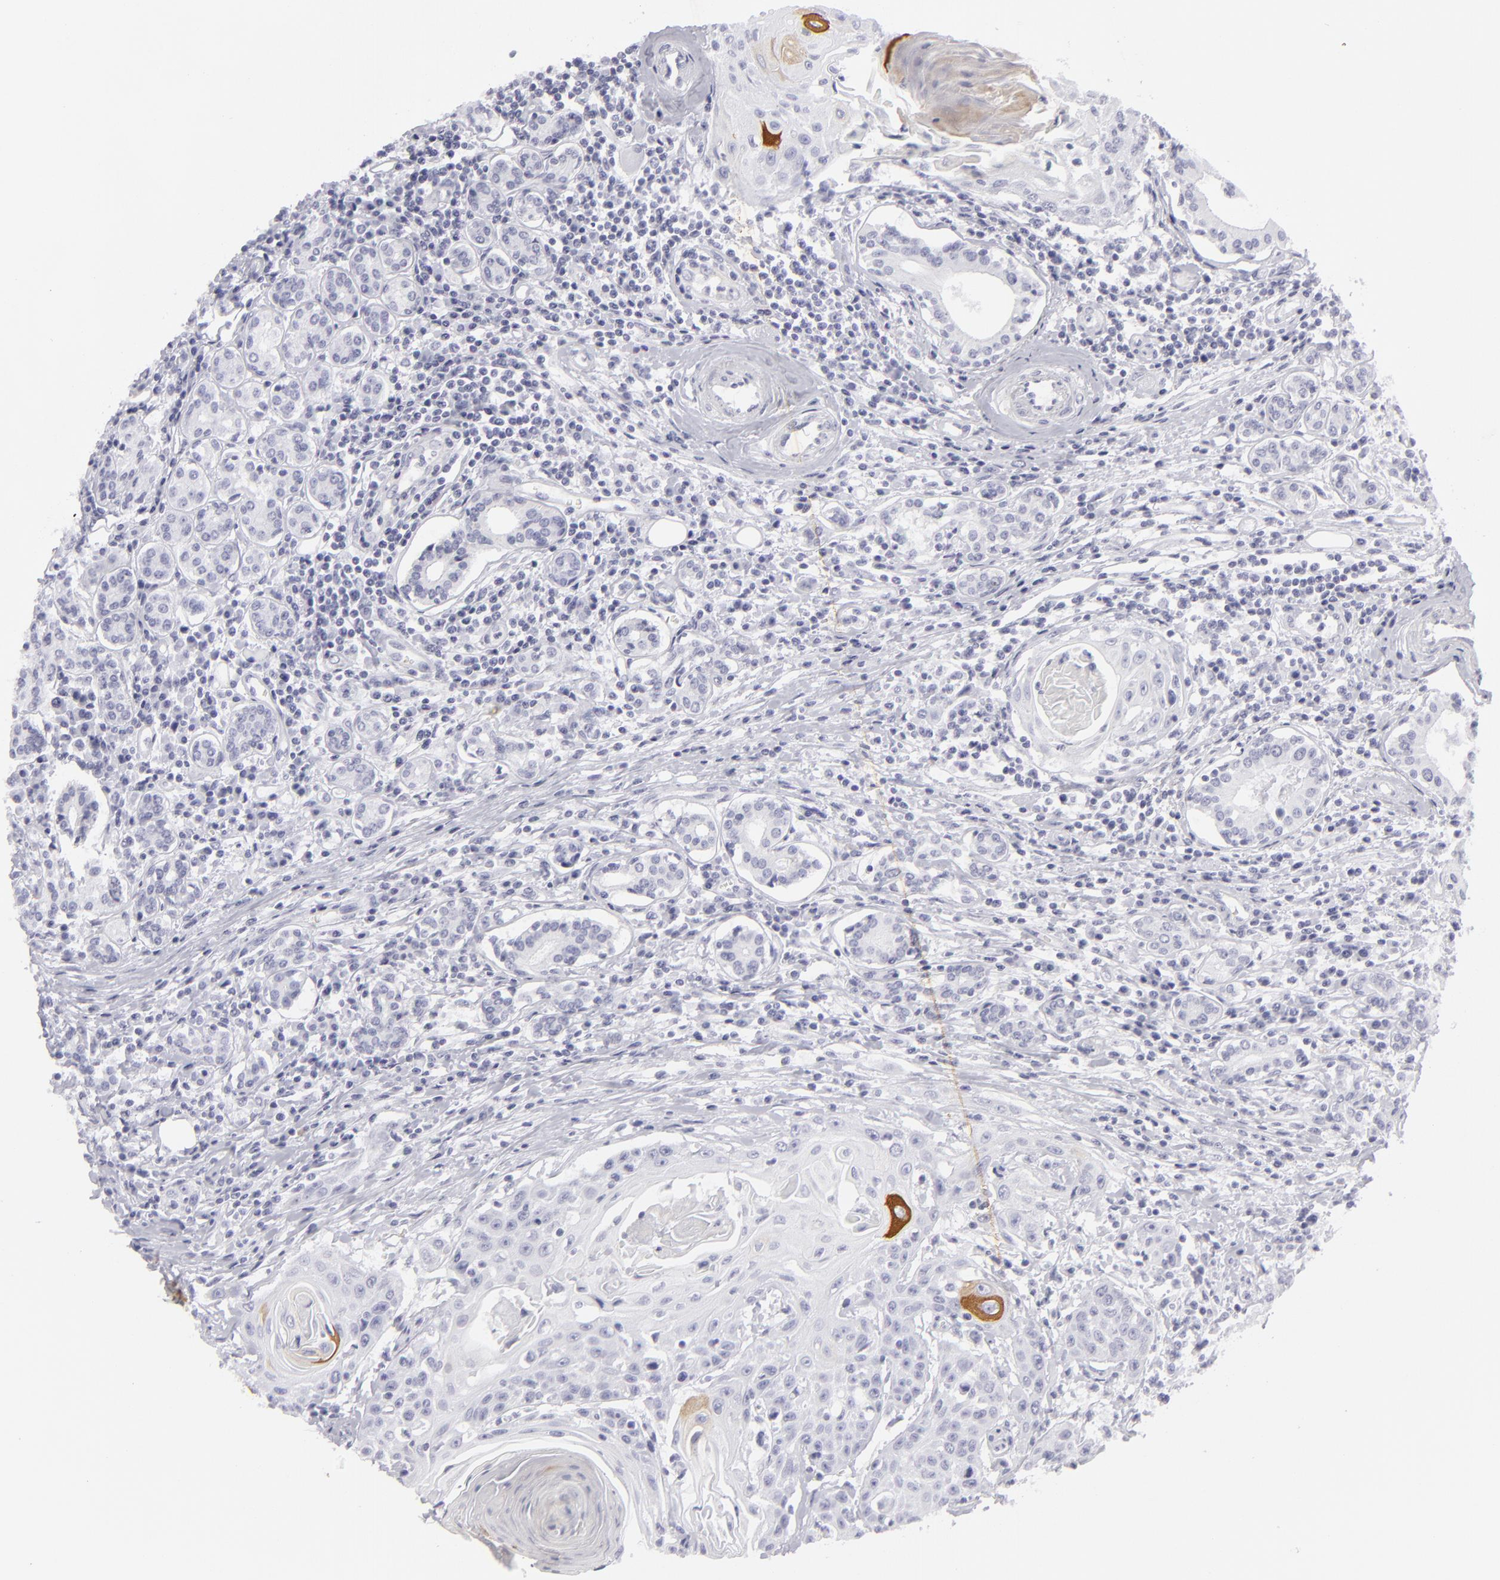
{"staining": {"intensity": "strong", "quantity": "<25%", "location": "cytoplasmic/membranous"}, "tissue": "head and neck cancer", "cell_type": "Tumor cells", "image_type": "cancer", "snomed": [{"axis": "morphology", "description": "Squamous cell carcinoma, NOS"}, {"axis": "morphology", "description": "Squamous cell carcinoma, metastatic, NOS"}, {"axis": "topography", "description": "Lymph node"}, {"axis": "topography", "description": "Salivary gland"}, {"axis": "topography", "description": "Head-Neck"}], "caption": "Metastatic squamous cell carcinoma (head and neck) tissue displays strong cytoplasmic/membranous positivity in about <25% of tumor cells", "gene": "KRT1", "patient": {"sex": "female", "age": 74}}